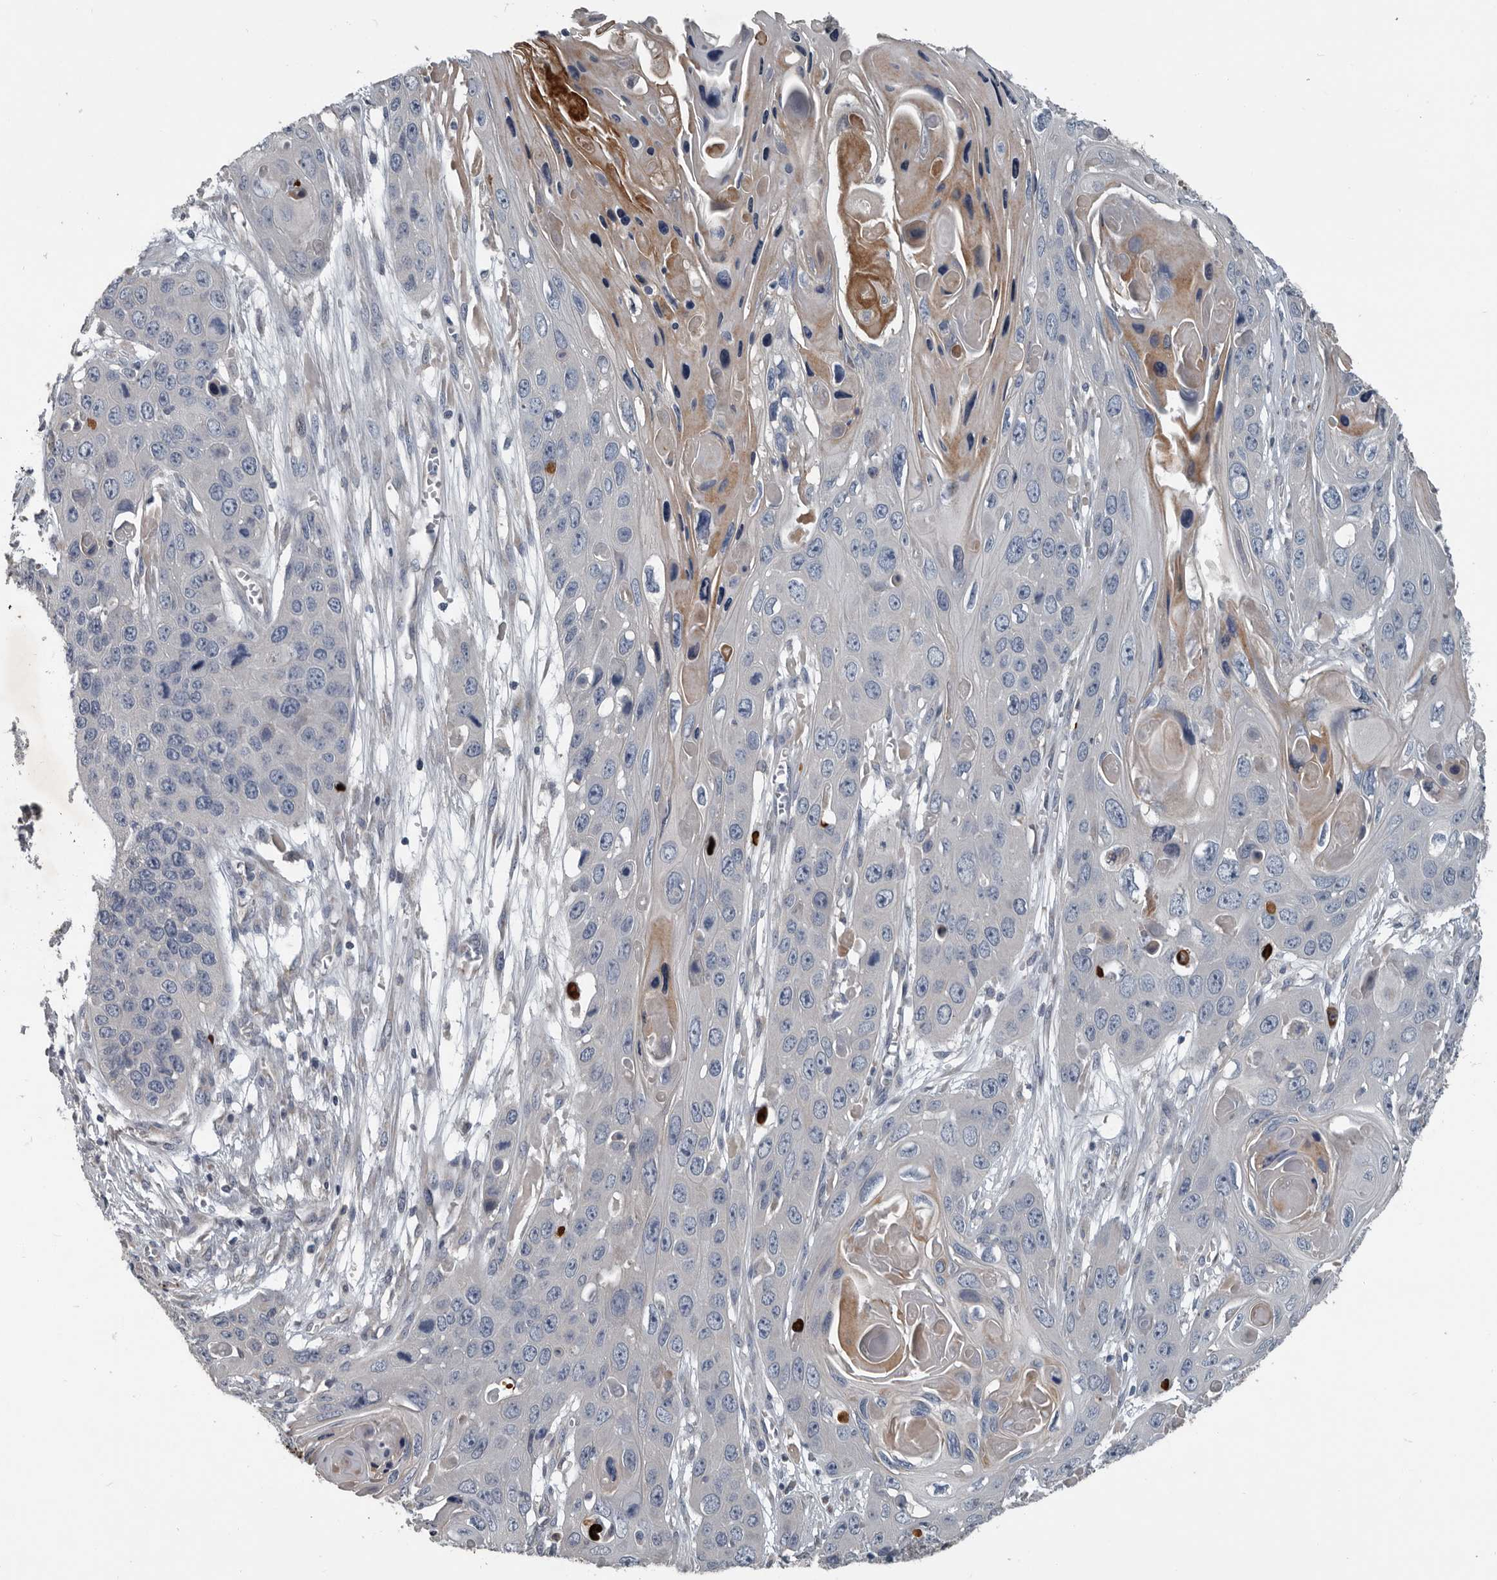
{"staining": {"intensity": "negative", "quantity": "none", "location": "none"}, "tissue": "skin cancer", "cell_type": "Tumor cells", "image_type": "cancer", "snomed": [{"axis": "morphology", "description": "Squamous cell carcinoma, NOS"}, {"axis": "topography", "description": "Skin"}], "caption": "Immunohistochemistry photomicrograph of skin cancer (squamous cell carcinoma) stained for a protein (brown), which demonstrates no expression in tumor cells.", "gene": "DPY19L4", "patient": {"sex": "male", "age": 55}}